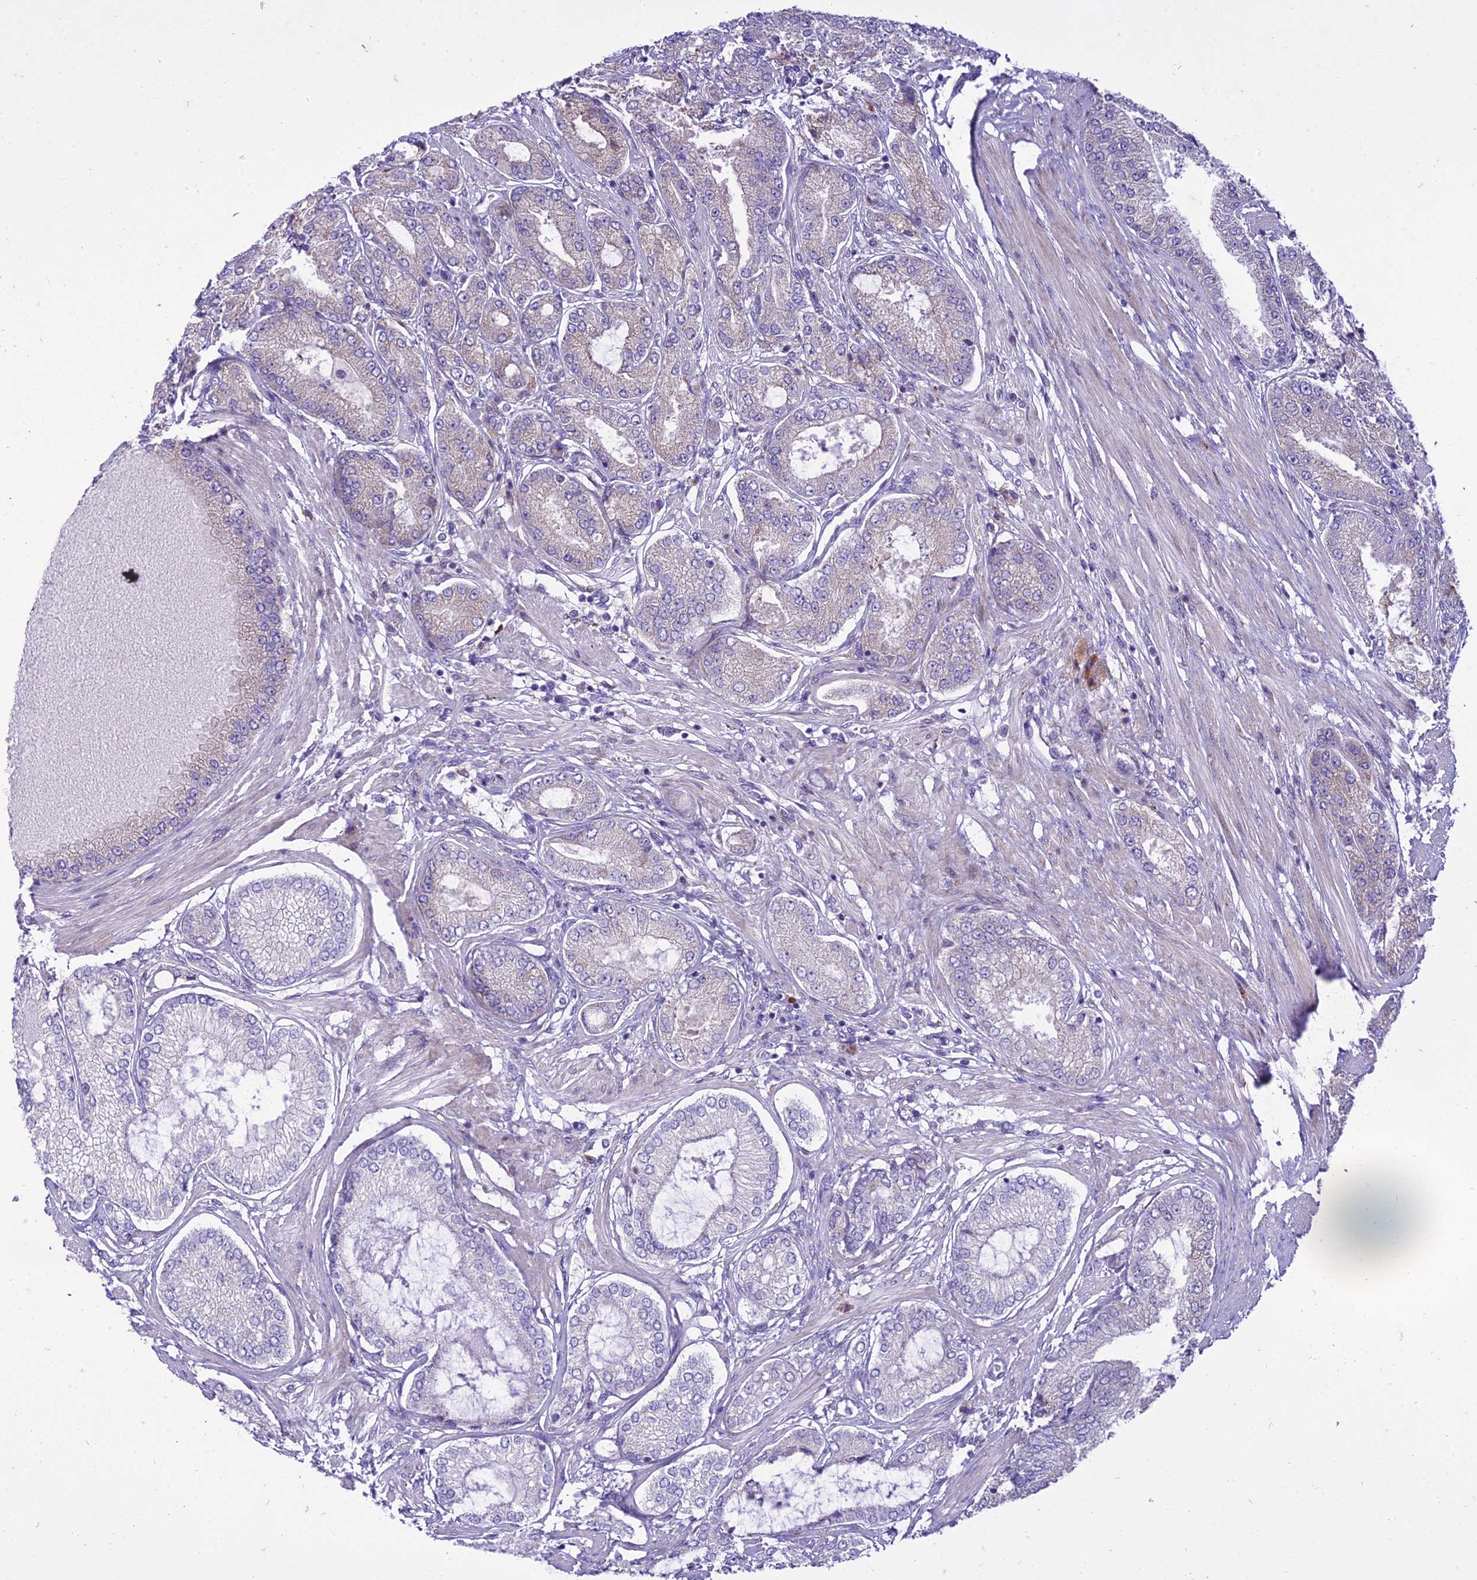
{"staining": {"intensity": "negative", "quantity": "none", "location": "none"}, "tissue": "prostate cancer", "cell_type": "Tumor cells", "image_type": "cancer", "snomed": [{"axis": "morphology", "description": "Adenocarcinoma, High grade"}, {"axis": "topography", "description": "Prostate"}], "caption": "There is no significant expression in tumor cells of prostate high-grade adenocarcinoma.", "gene": "NEURL2", "patient": {"sex": "male", "age": 71}}